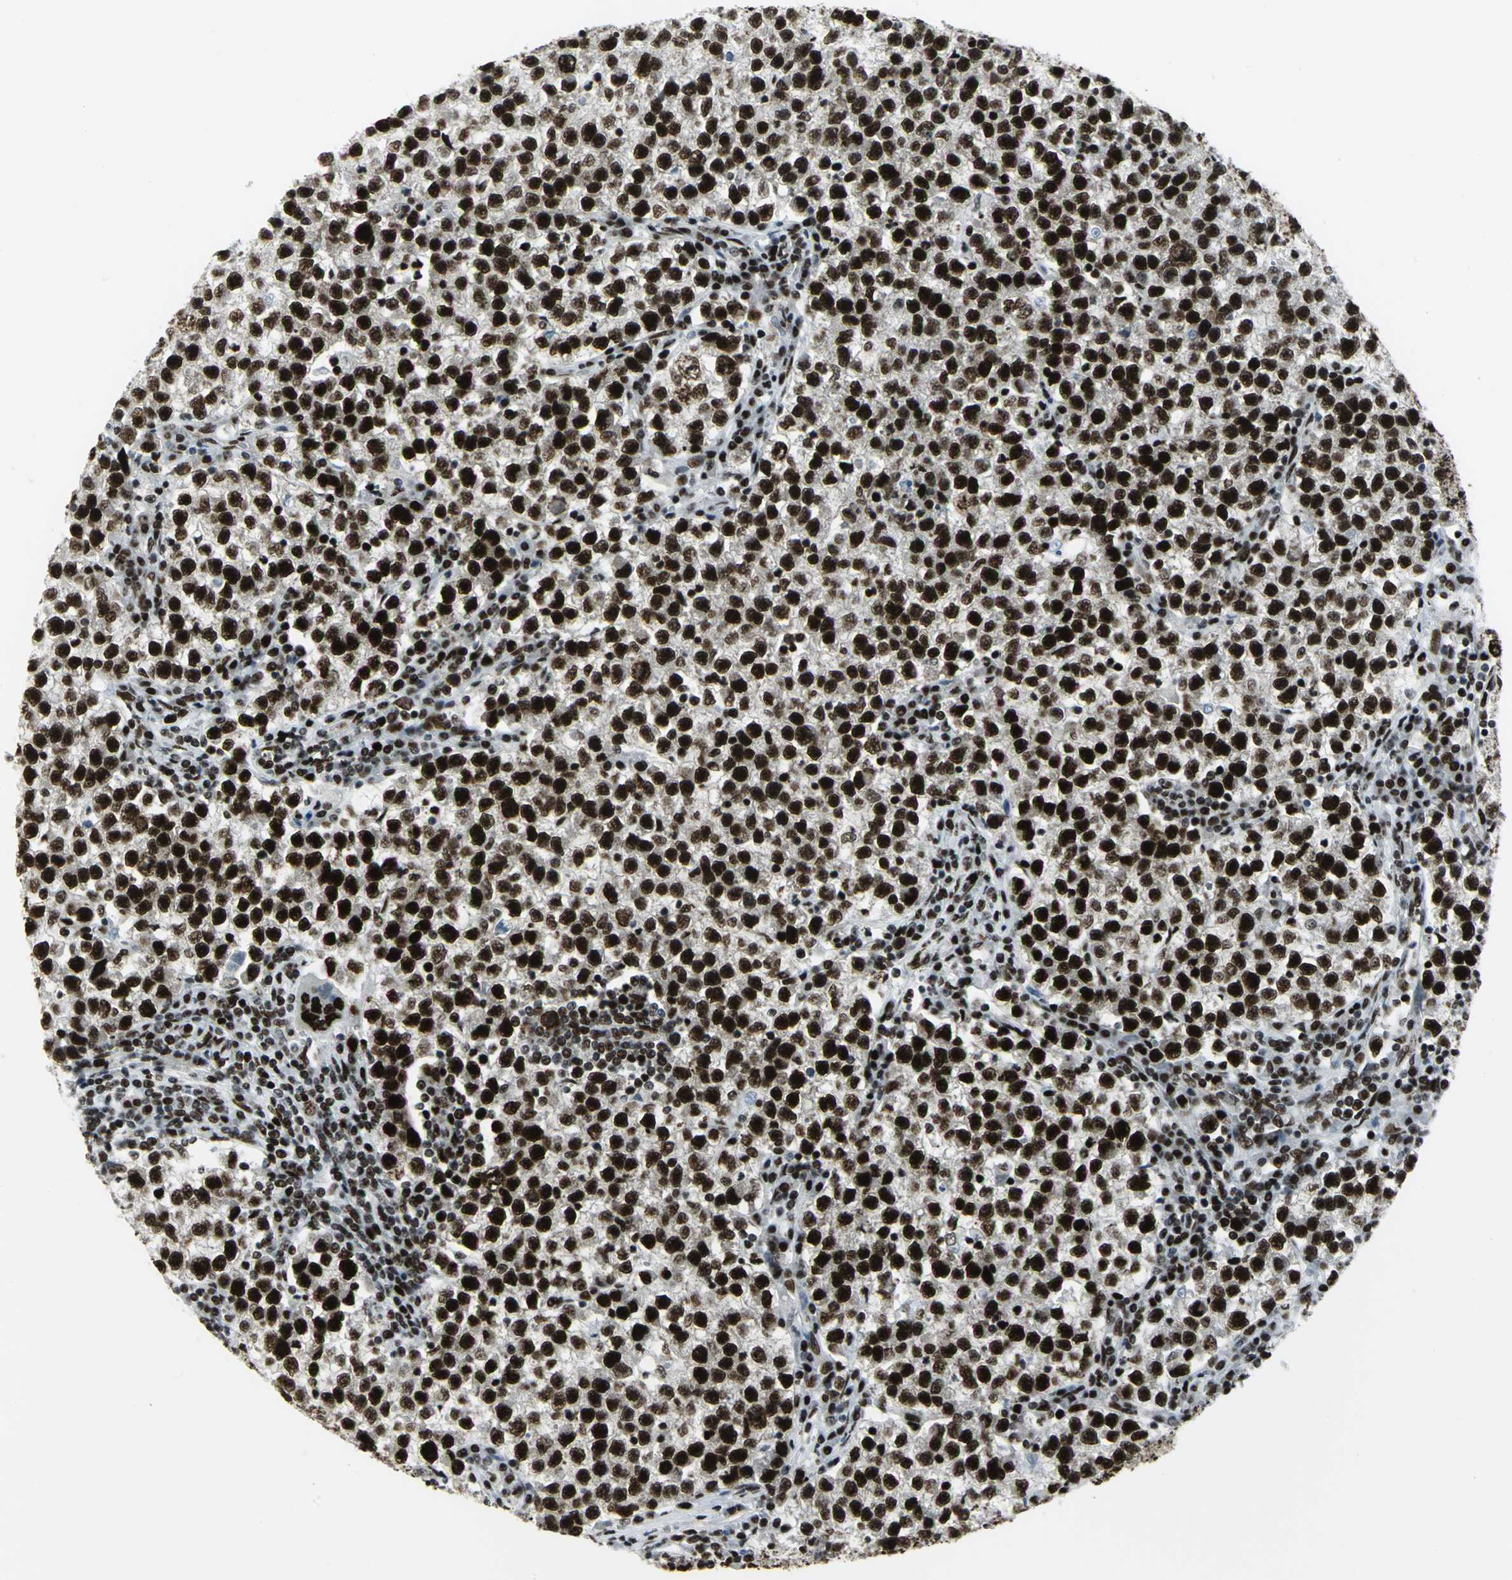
{"staining": {"intensity": "strong", "quantity": ">75%", "location": "nuclear"}, "tissue": "testis cancer", "cell_type": "Tumor cells", "image_type": "cancer", "snomed": [{"axis": "morphology", "description": "Seminoma, NOS"}, {"axis": "topography", "description": "Testis"}], "caption": "Testis cancer tissue exhibits strong nuclear staining in about >75% of tumor cells, visualized by immunohistochemistry. (DAB IHC, brown staining for protein, blue staining for nuclei).", "gene": "SMARCA4", "patient": {"sex": "male", "age": 22}}